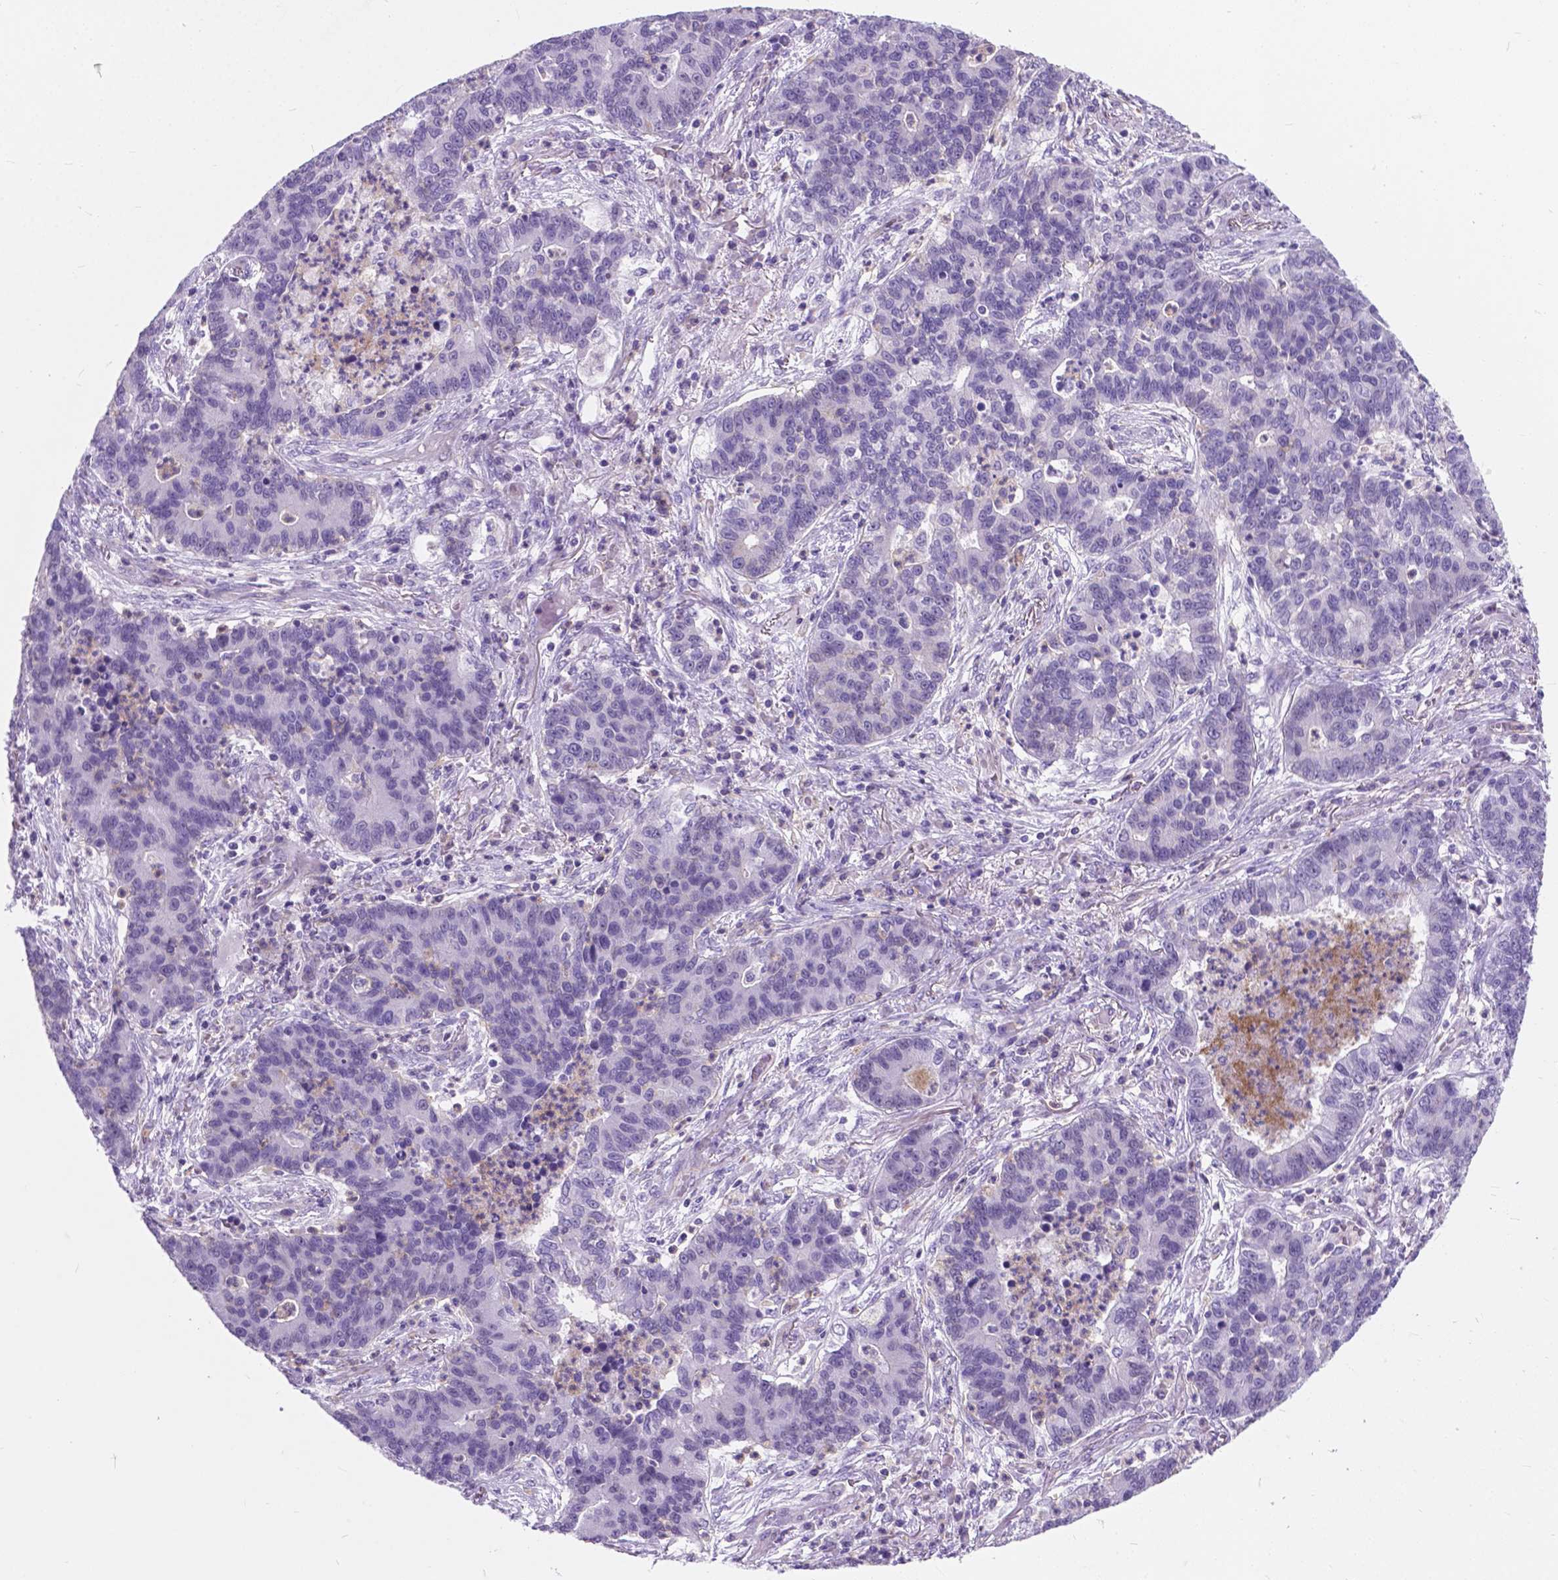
{"staining": {"intensity": "negative", "quantity": "none", "location": "none"}, "tissue": "lung cancer", "cell_type": "Tumor cells", "image_type": "cancer", "snomed": [{"axis": "morphology", "description": "Adenocarcinoma, NOS"}, {"axis": "topography", "description": "Lung"}], "caption": "Immunohistochemical staining of human lung cancer displays no significant positivity in tumor cells. (Brightfield microscopy of DAB (3,3'-diaminobenzidine) IHC at high magnification).", "gene": "KIAA0040", "patient": {"sex": "female", "age": 57}}